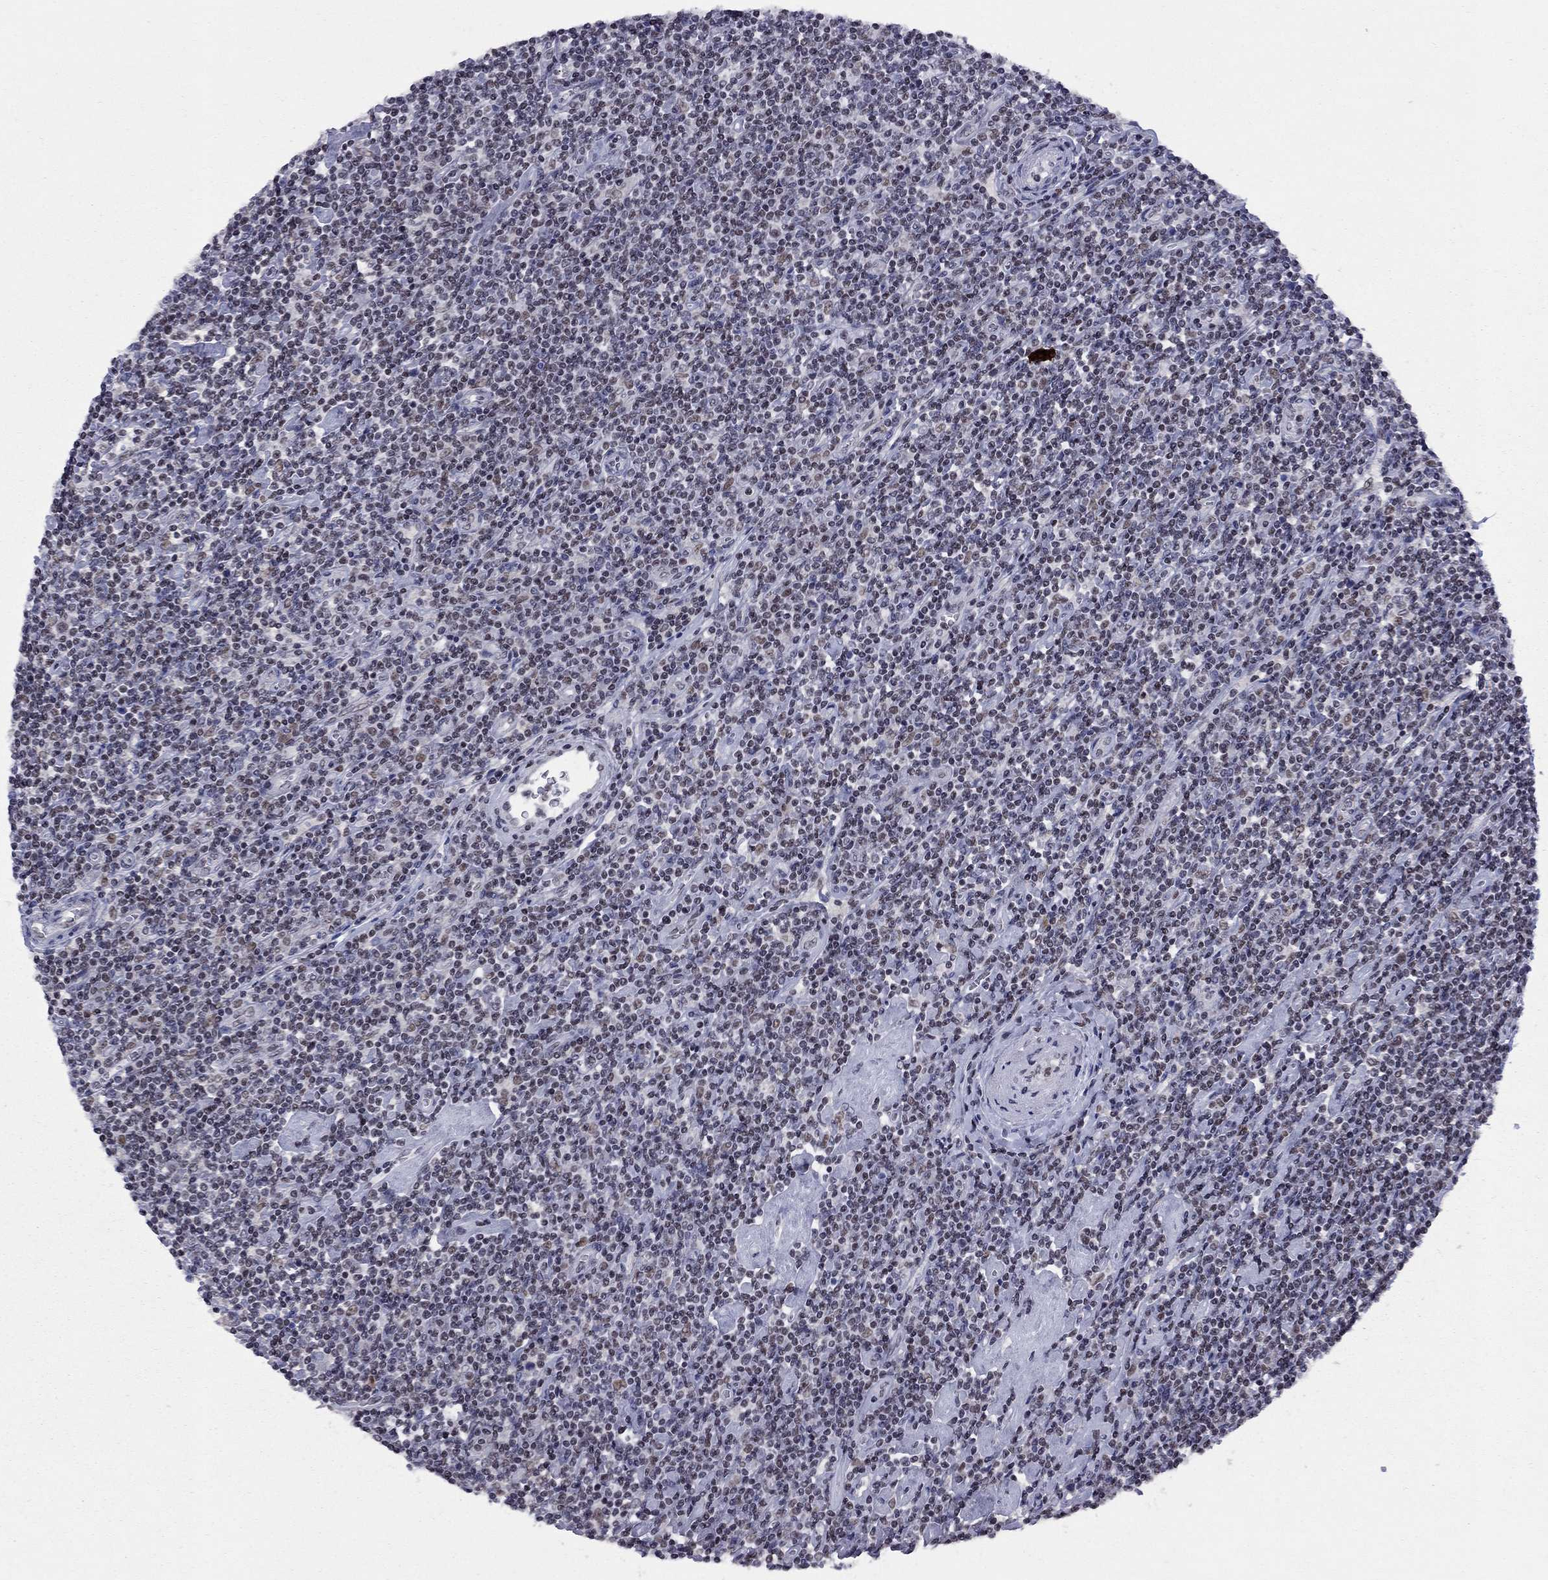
{"staining": {"intensity": "weak", "quantity": ">75%", "location": "nuclear"}, "tissue": "lymphoma", "cell_type": "Tumor cells", "image_type": "cancer", "snomed": [{"axis": "morphology", "description": "Hodgkin's disease, NOS"}, {"axis": "topography", "description": "Lymph node"}], "caption": "Immunohistochemistry (IHC) image of neoplastic tissue: human lymphoma stained using IHC exhibits low levels of weak protein expression localized specifically in the nuclear of tumor cells, appearing as a nuclear brown color.", "gene": "TAF9", "patient": {"sex": "male", "age": 40}}